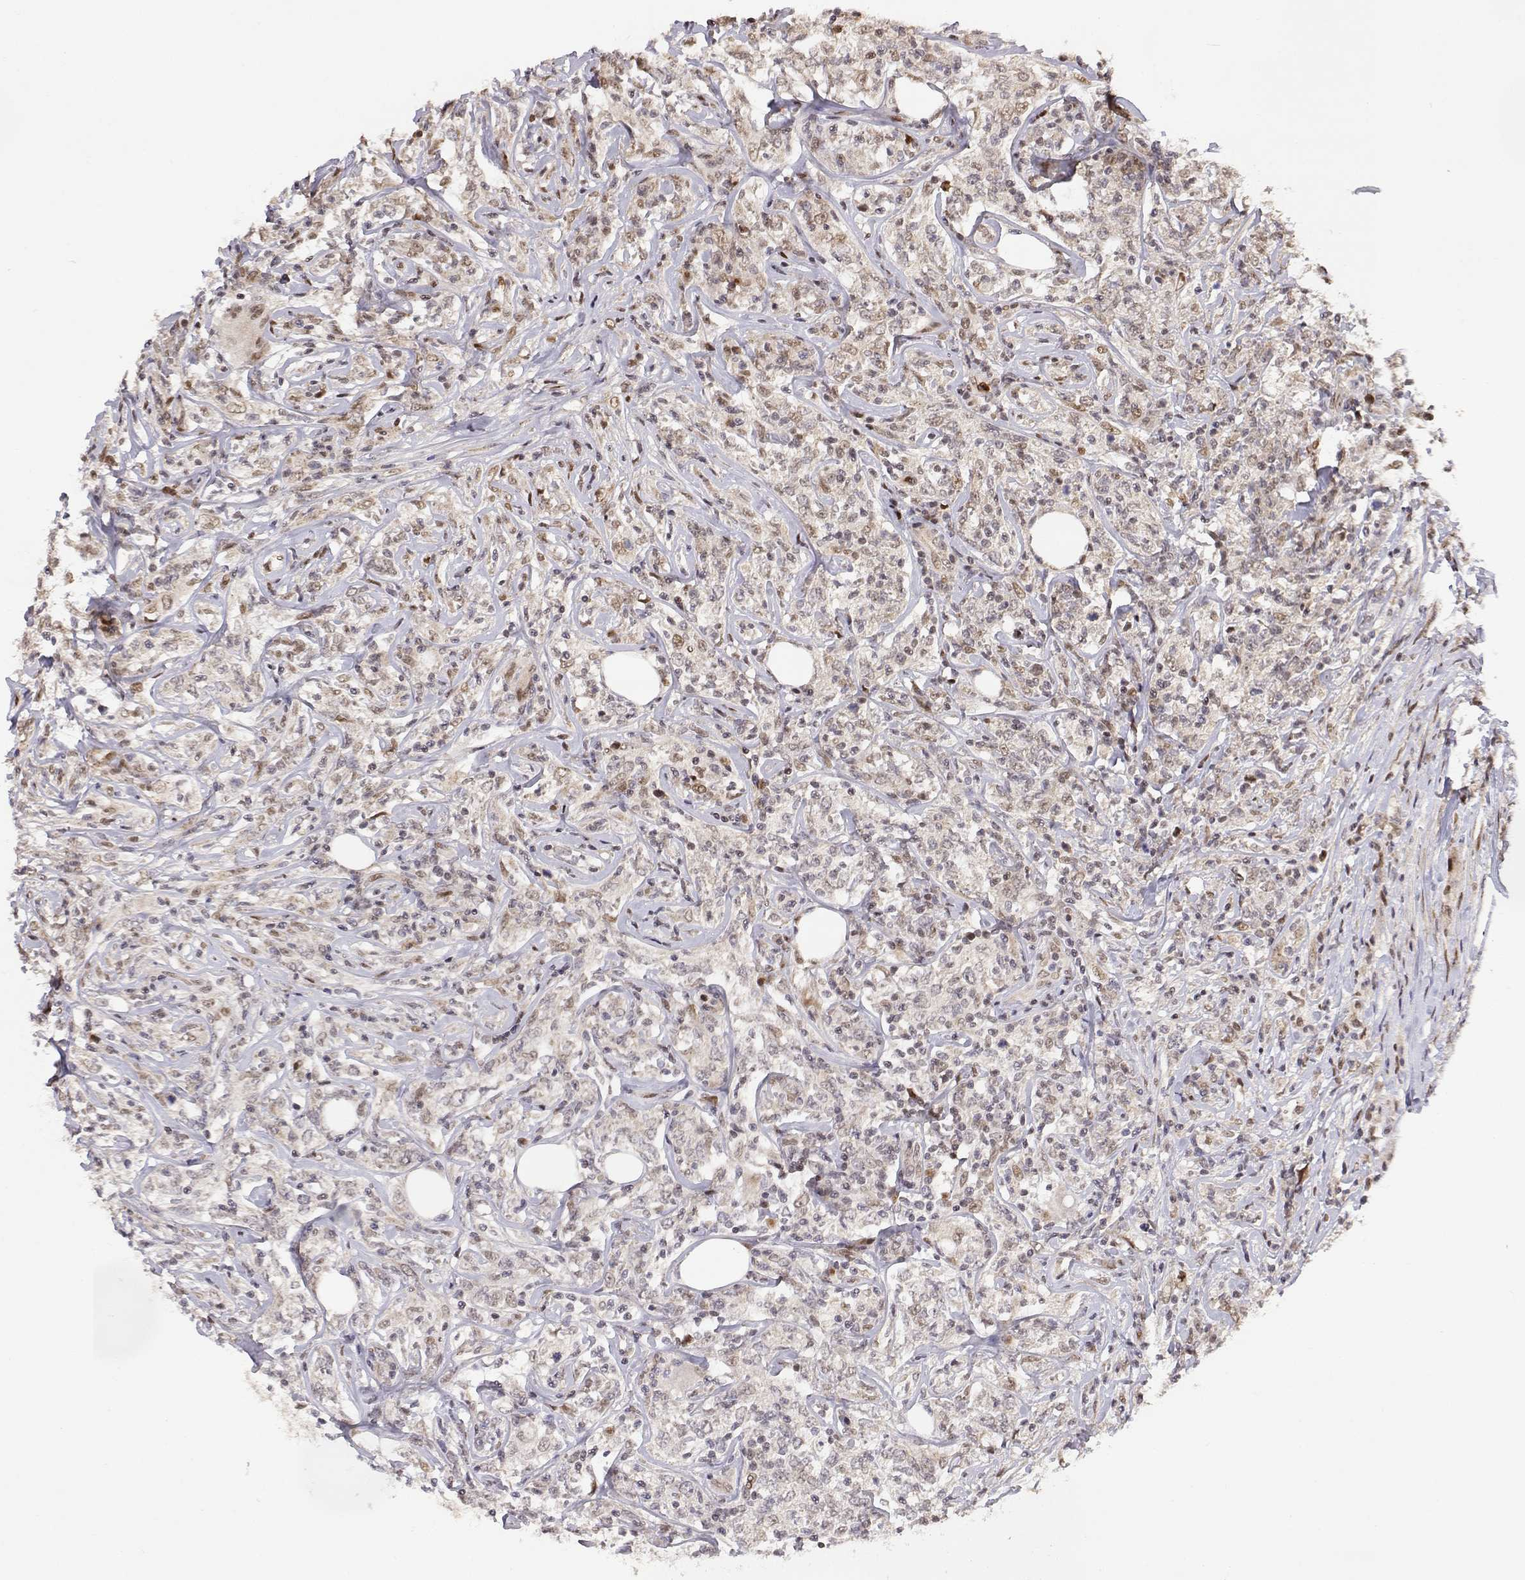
{"staining": {"intensity": "negative", "quantity": "none", "location": "none"}, "tissue": "lymphoma", "cell_type": "Tumor cells", "image_type": "cancer", "snomed": [{"axis": "morphology", "description": "Malignant lymphoma, non-Hodgkin's type, High grade"}, {"axis": "topography", "description": "Lymph node"}], "caption": "Tumor cells are negative for protein expression in human lymphoma.", "gene": "BRCA1", "patient": {"sex": "female", "age": 84}}